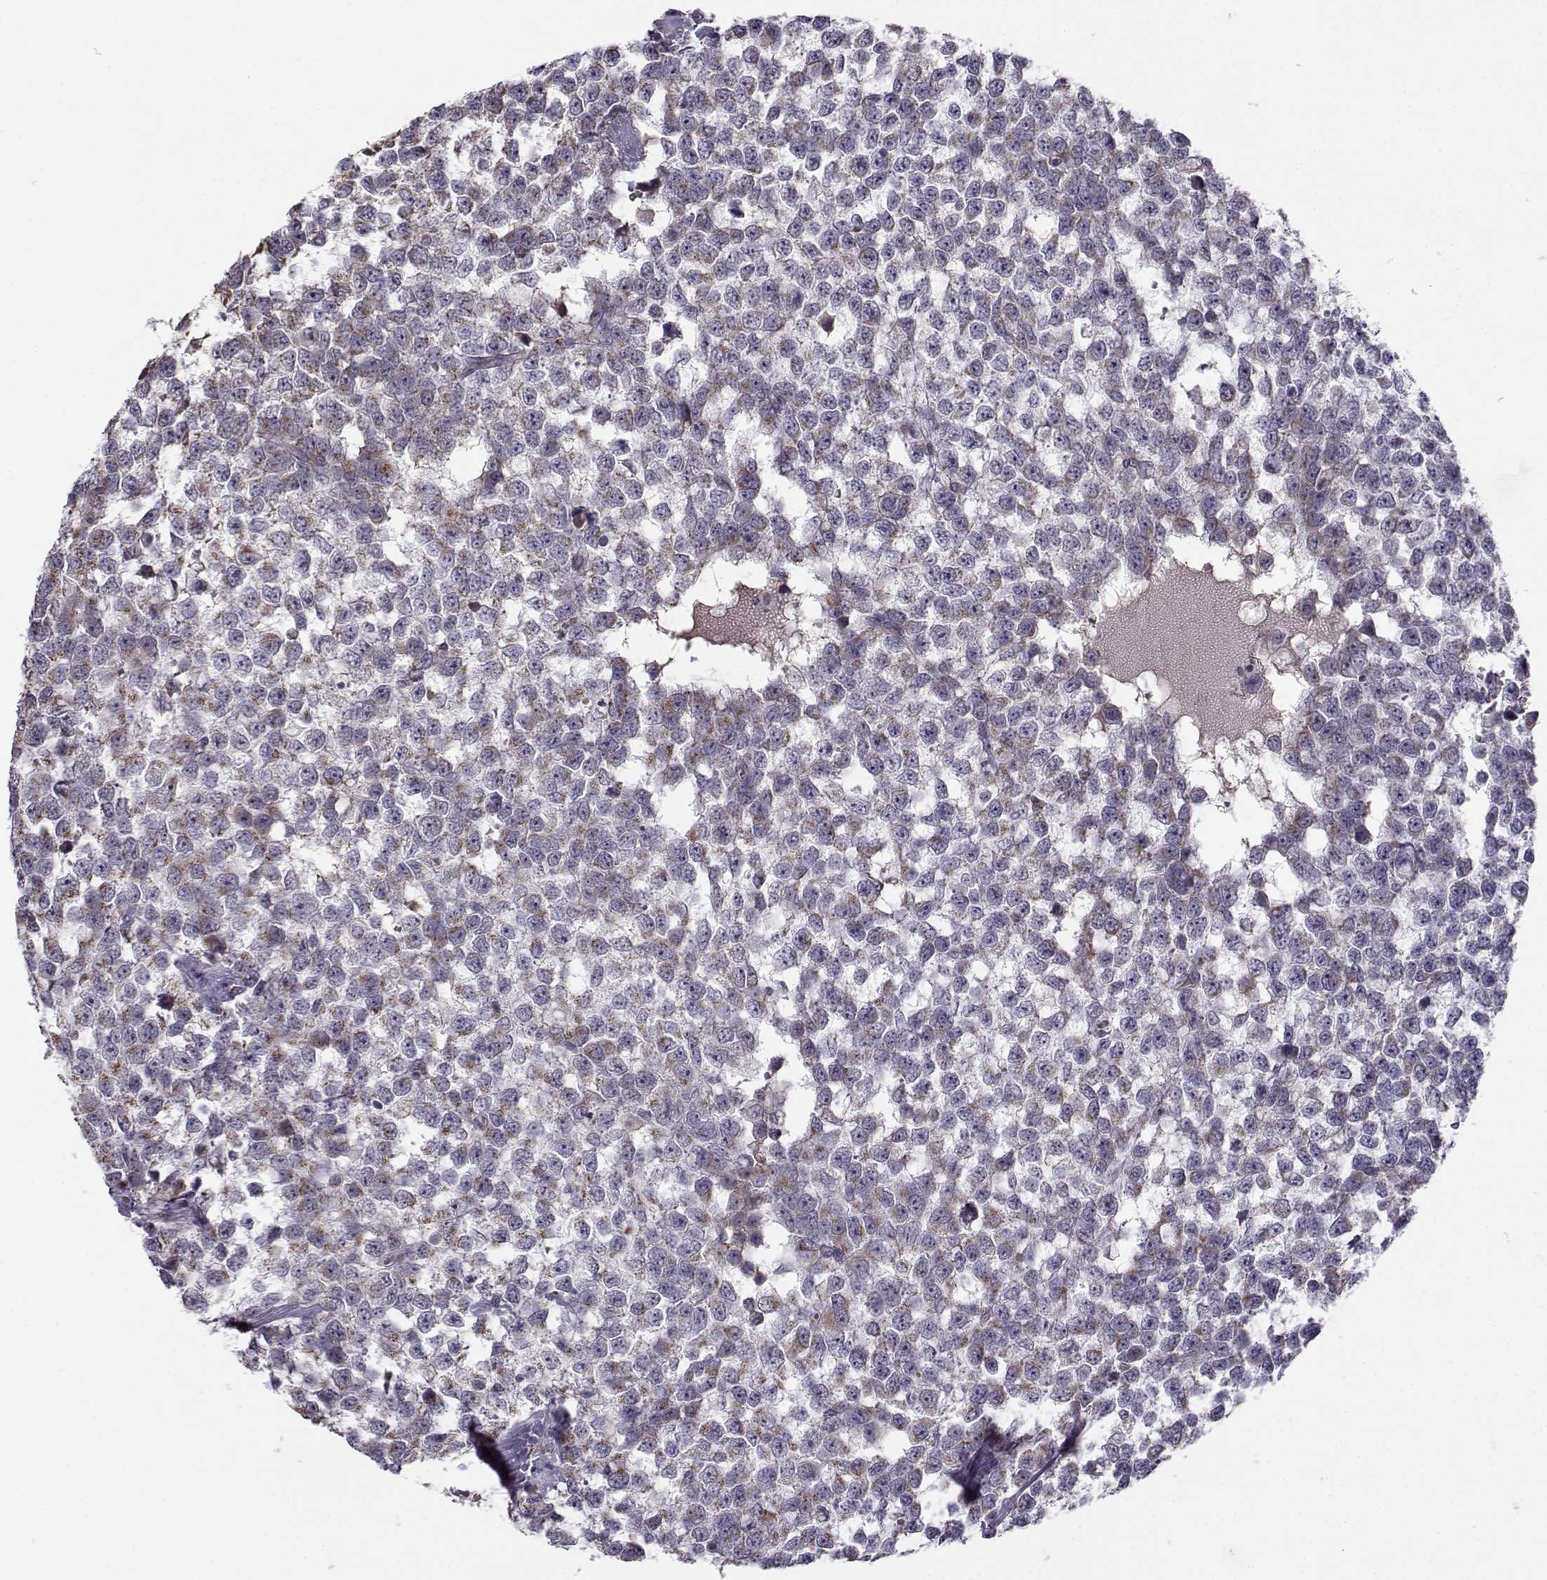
{"staining": {"intensity": "weak", "quantity": "25%-75%", "location": "cytoplasmic/membranous"}, "tissue": "testis cancer", "cell_type": "Tumor cells", "image_type": "cancer", "snomed": [{"axis": "morphology", "description": "Normal tissue, NOS"}, {"axis": "morphology", "description": "Seminoma, NOS"}, {"axis": "topography", "description": "Testis"}, {"axis": "topography", "description": "Epididymis"}], "caption": "Immunohistochemical staining of human testis cancer (seminoma) exhibits low levels of weak cytoplasmic/membranous expression in approximately 25%-75% of tumor cells.", "gene": "SLC4A5", "patient": {"sex": "male", "age": 34}}